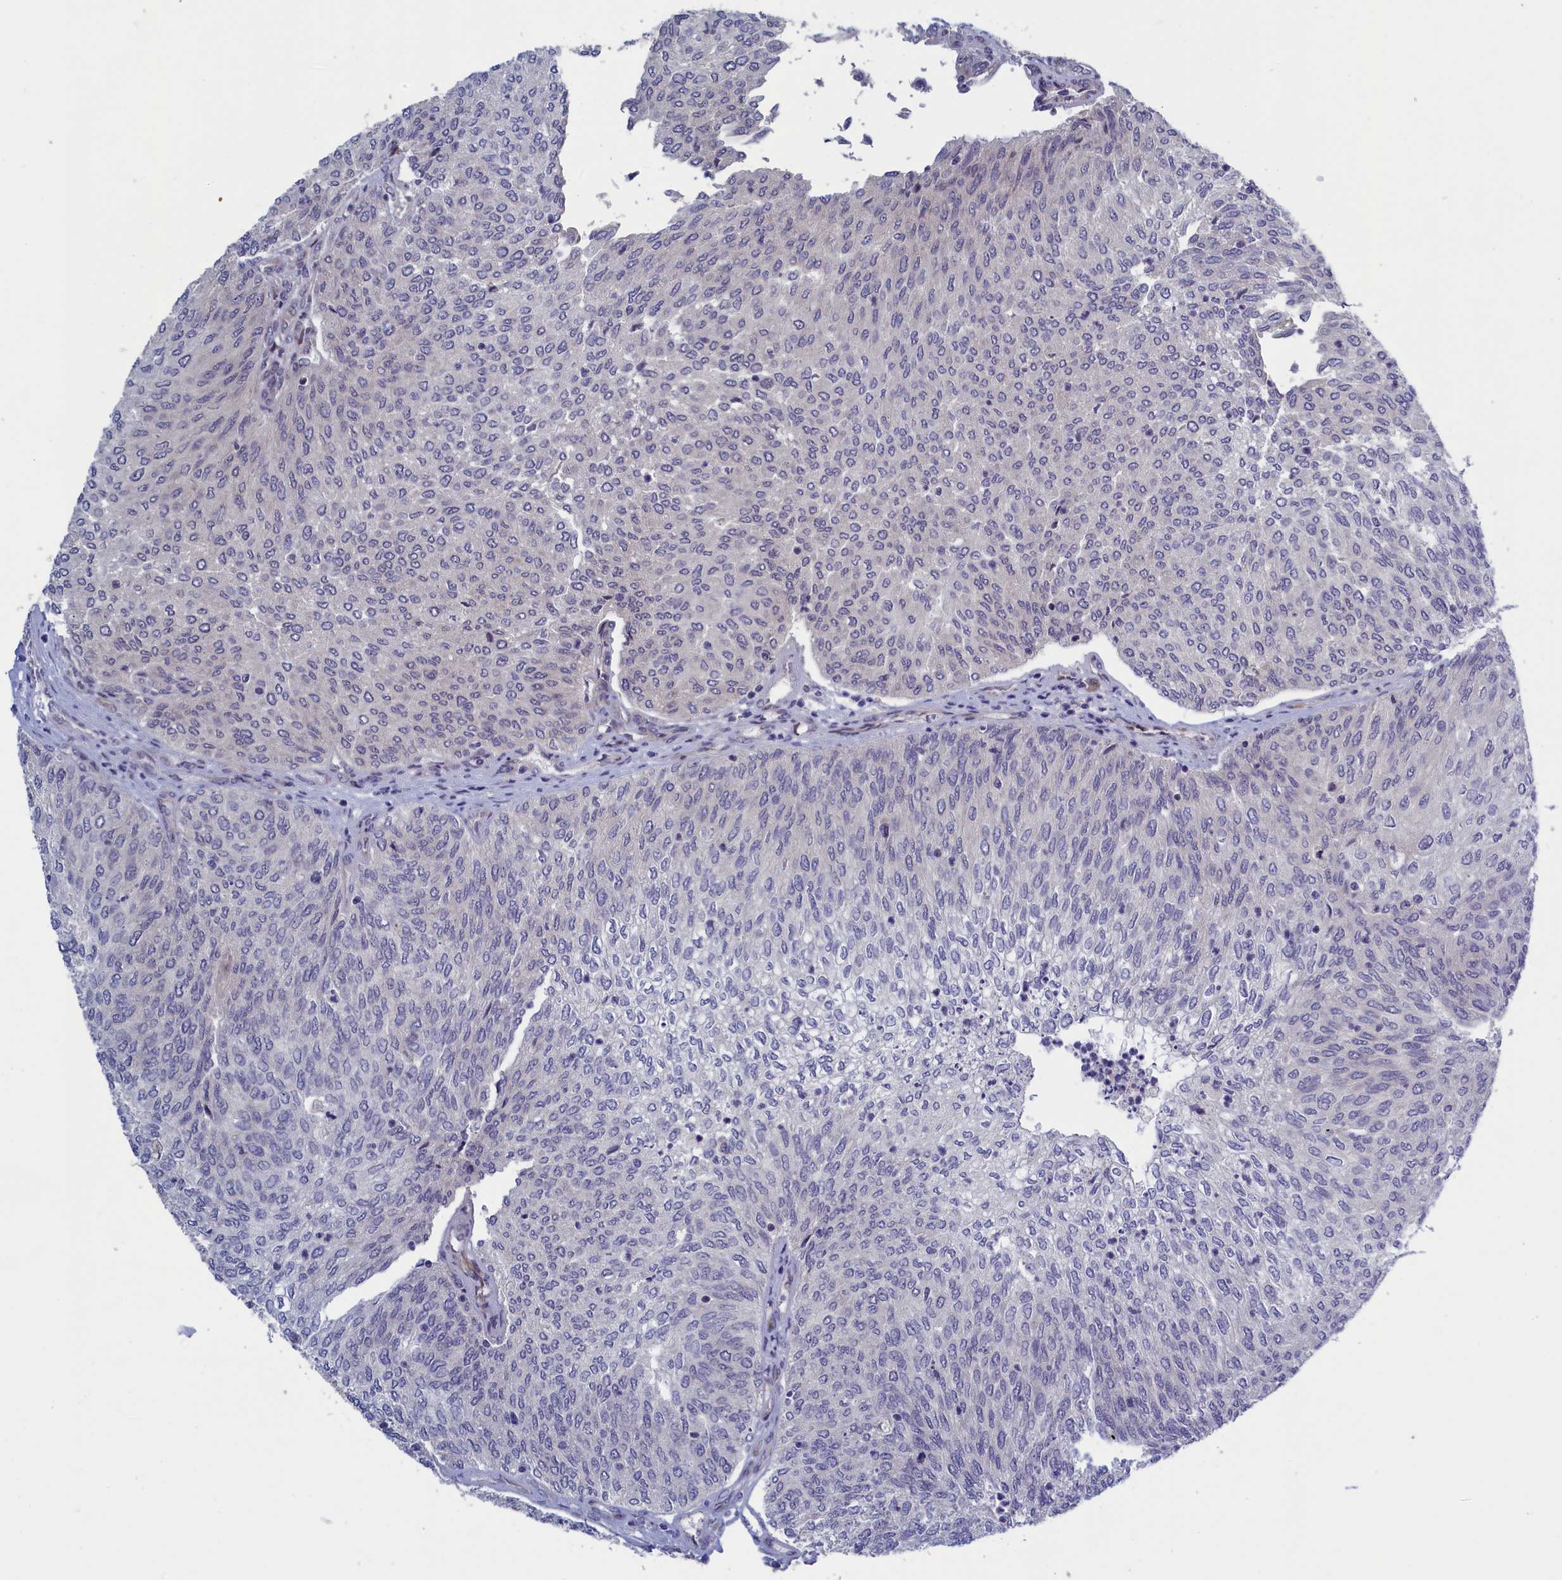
{"staining": {"intensity": "negative", "quantity": "none", "location": "none"}, "tissue": "urothelial cancer", "cell_type": "Tumor cells", "image_type": "cancer", "snomed": [{"axis": "morphology", "description": "Urothelial carcinoma, Low grade"}, {"axis": "topography", "description": "Urinary bladder"}], "caption": "IHC micrograph of neoplastic tissue: urothelial cancer stained with DAB displays no significant protein positivity in tumor cells.", "gene": "LSG1", "patient": {"sex": "female", "age": 79}}